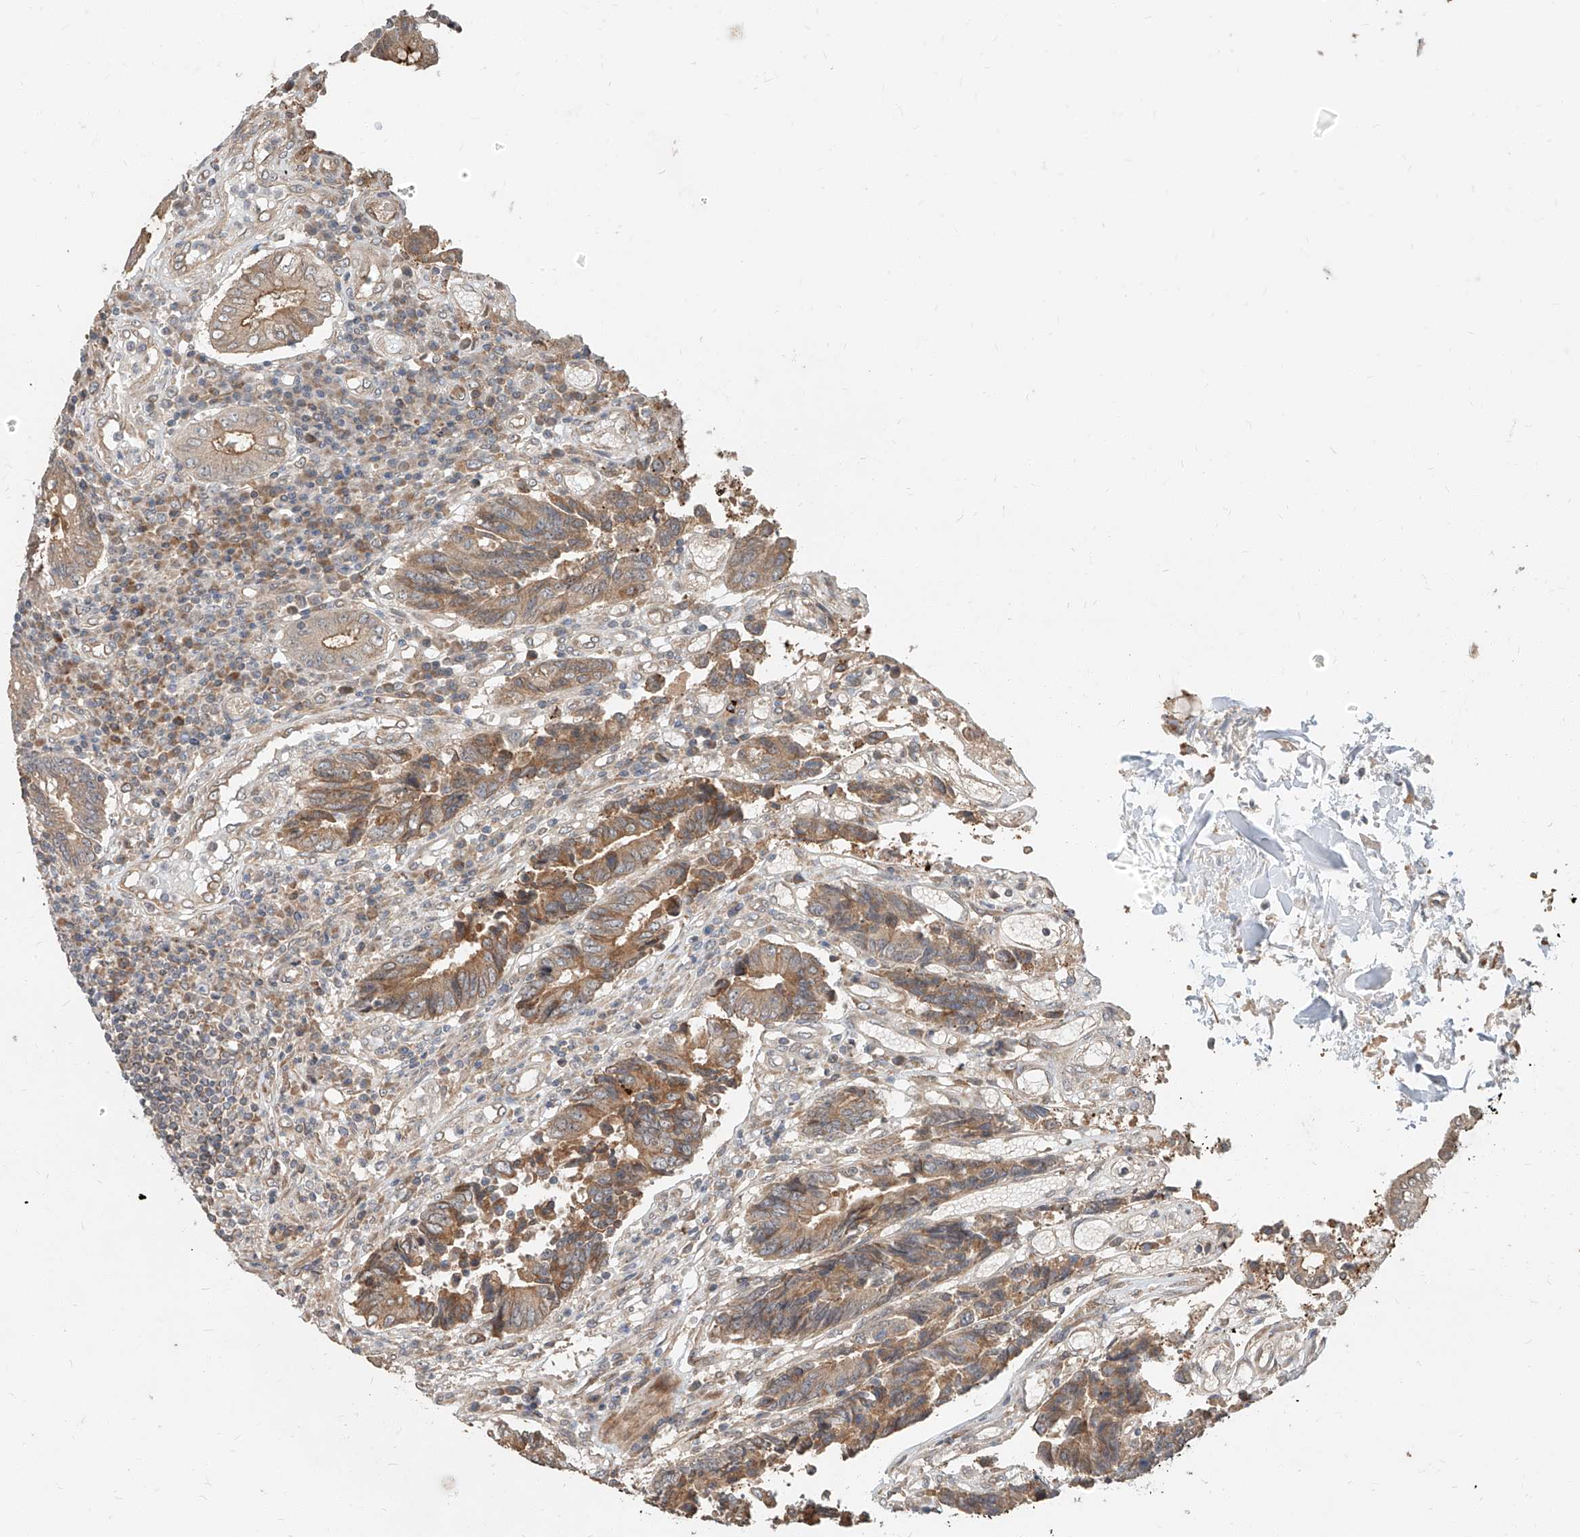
{"staining": {"intensity": "moderate", "quantity": ">75%", "location": "cytoplasmic/membranous"}, "tissue": "colorectal cancer", "cell_type": "Tumor cells", "image_type": "cancer", "snomed": [{"axis": "morphology", "description": "Adenocarcinoma, NOS"}, {"axis": "topography", "description": "Rectum"}], "caption": "There is medium levels of moderate cytoplasmic/membranous expression in tumor cells of colorectal cancer (adenocarcinoma), as demonstrated by immunohistochemical staining (brown color).", "gene": "STX19", "patient": {"sex": "male", "age": 84}}